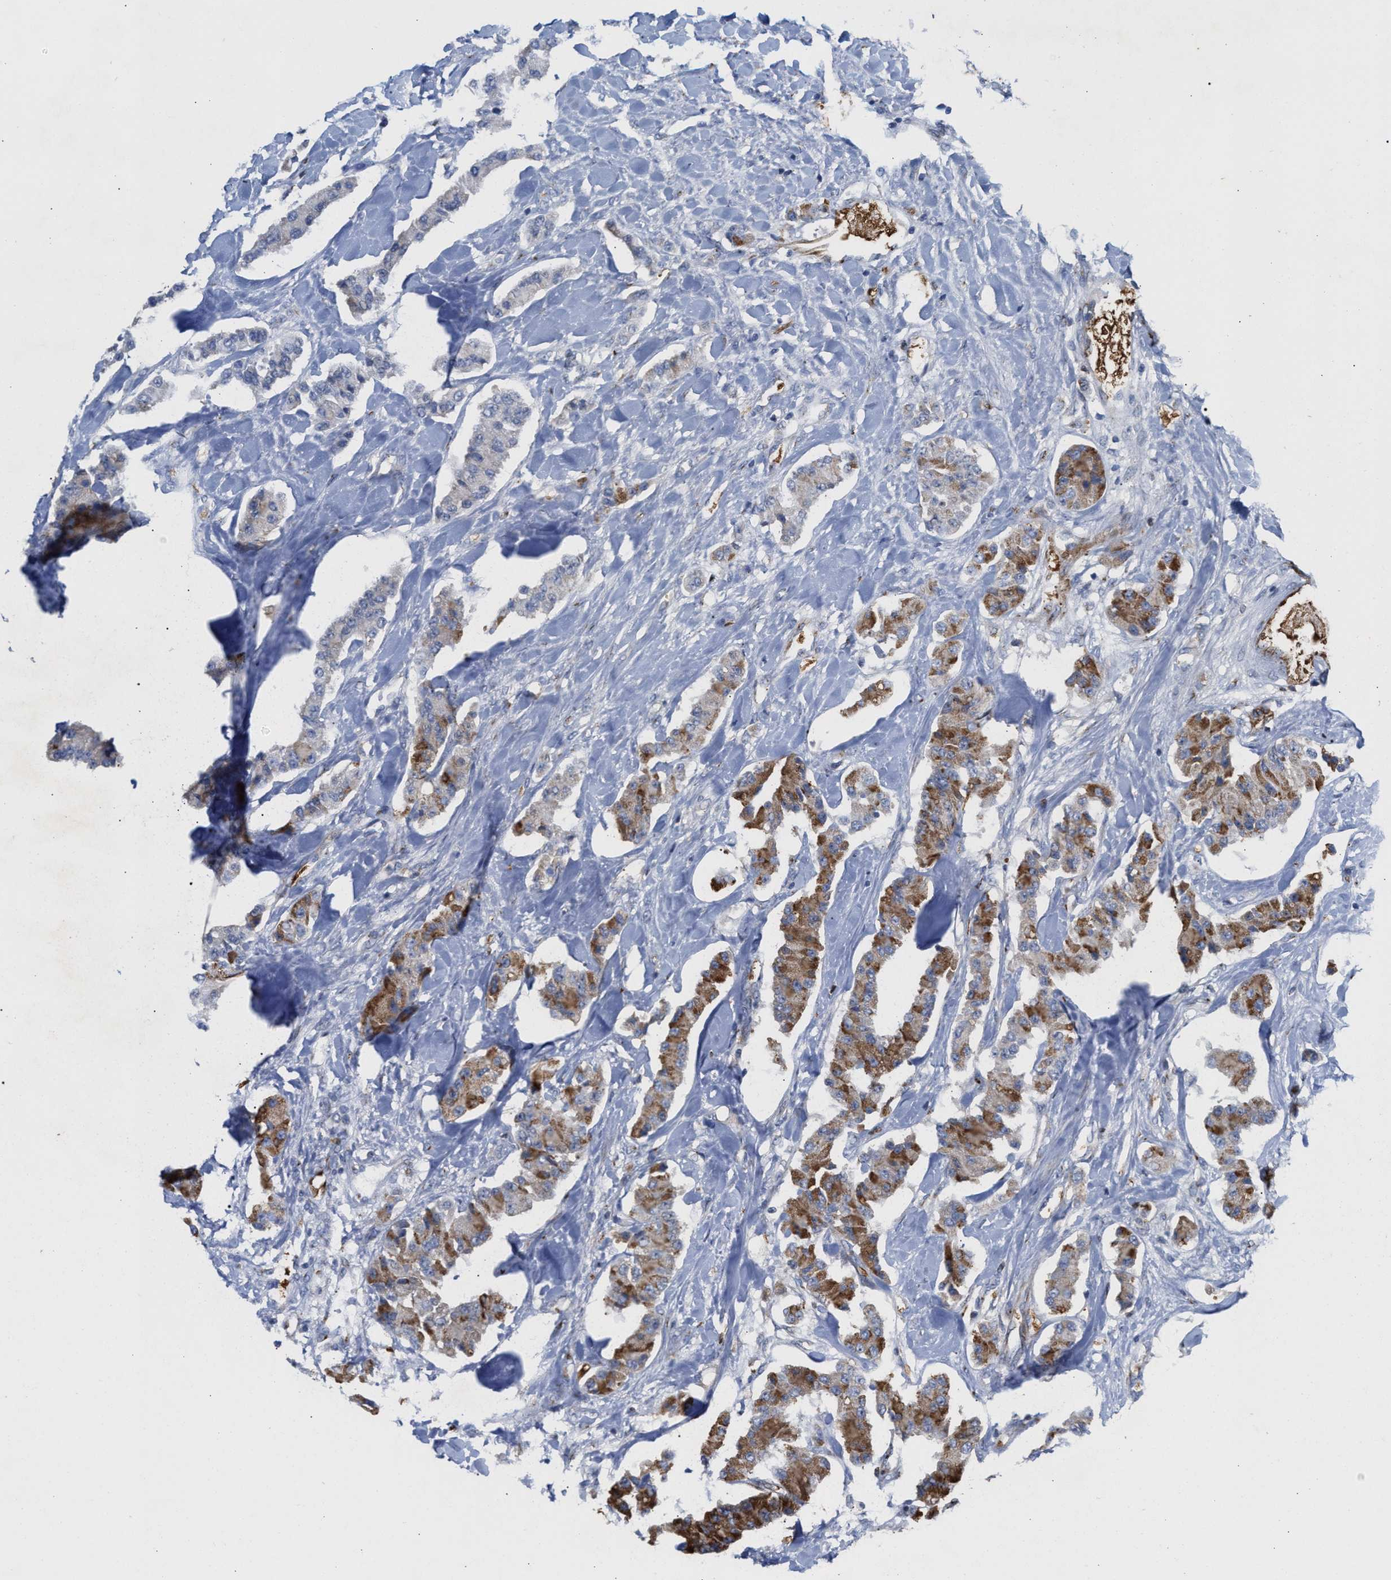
{"staining": {"intensity": "strong", "quantity": "25%-75%", "location": "cytoplasmic/membranous"}, "tissue": "carcinoid", "cell_type": "Tumor cells", "image_type": "cancer", "snomed": [{"axis": "morphology", "description": "Carcinoid, malignant, NOS"}, {"axis": "topography", "description": "Pancreas"}], "caption": "The photomicrograph exhibits staining of carcinoid (malignant), revealing strong cytoplasmic/membranous protein expression (brown color) within tumor cells. (IHC, brightfield microscopy, high magnification).", "gene": "CCL2", "patient": {"sex": "male", "age": 41}}